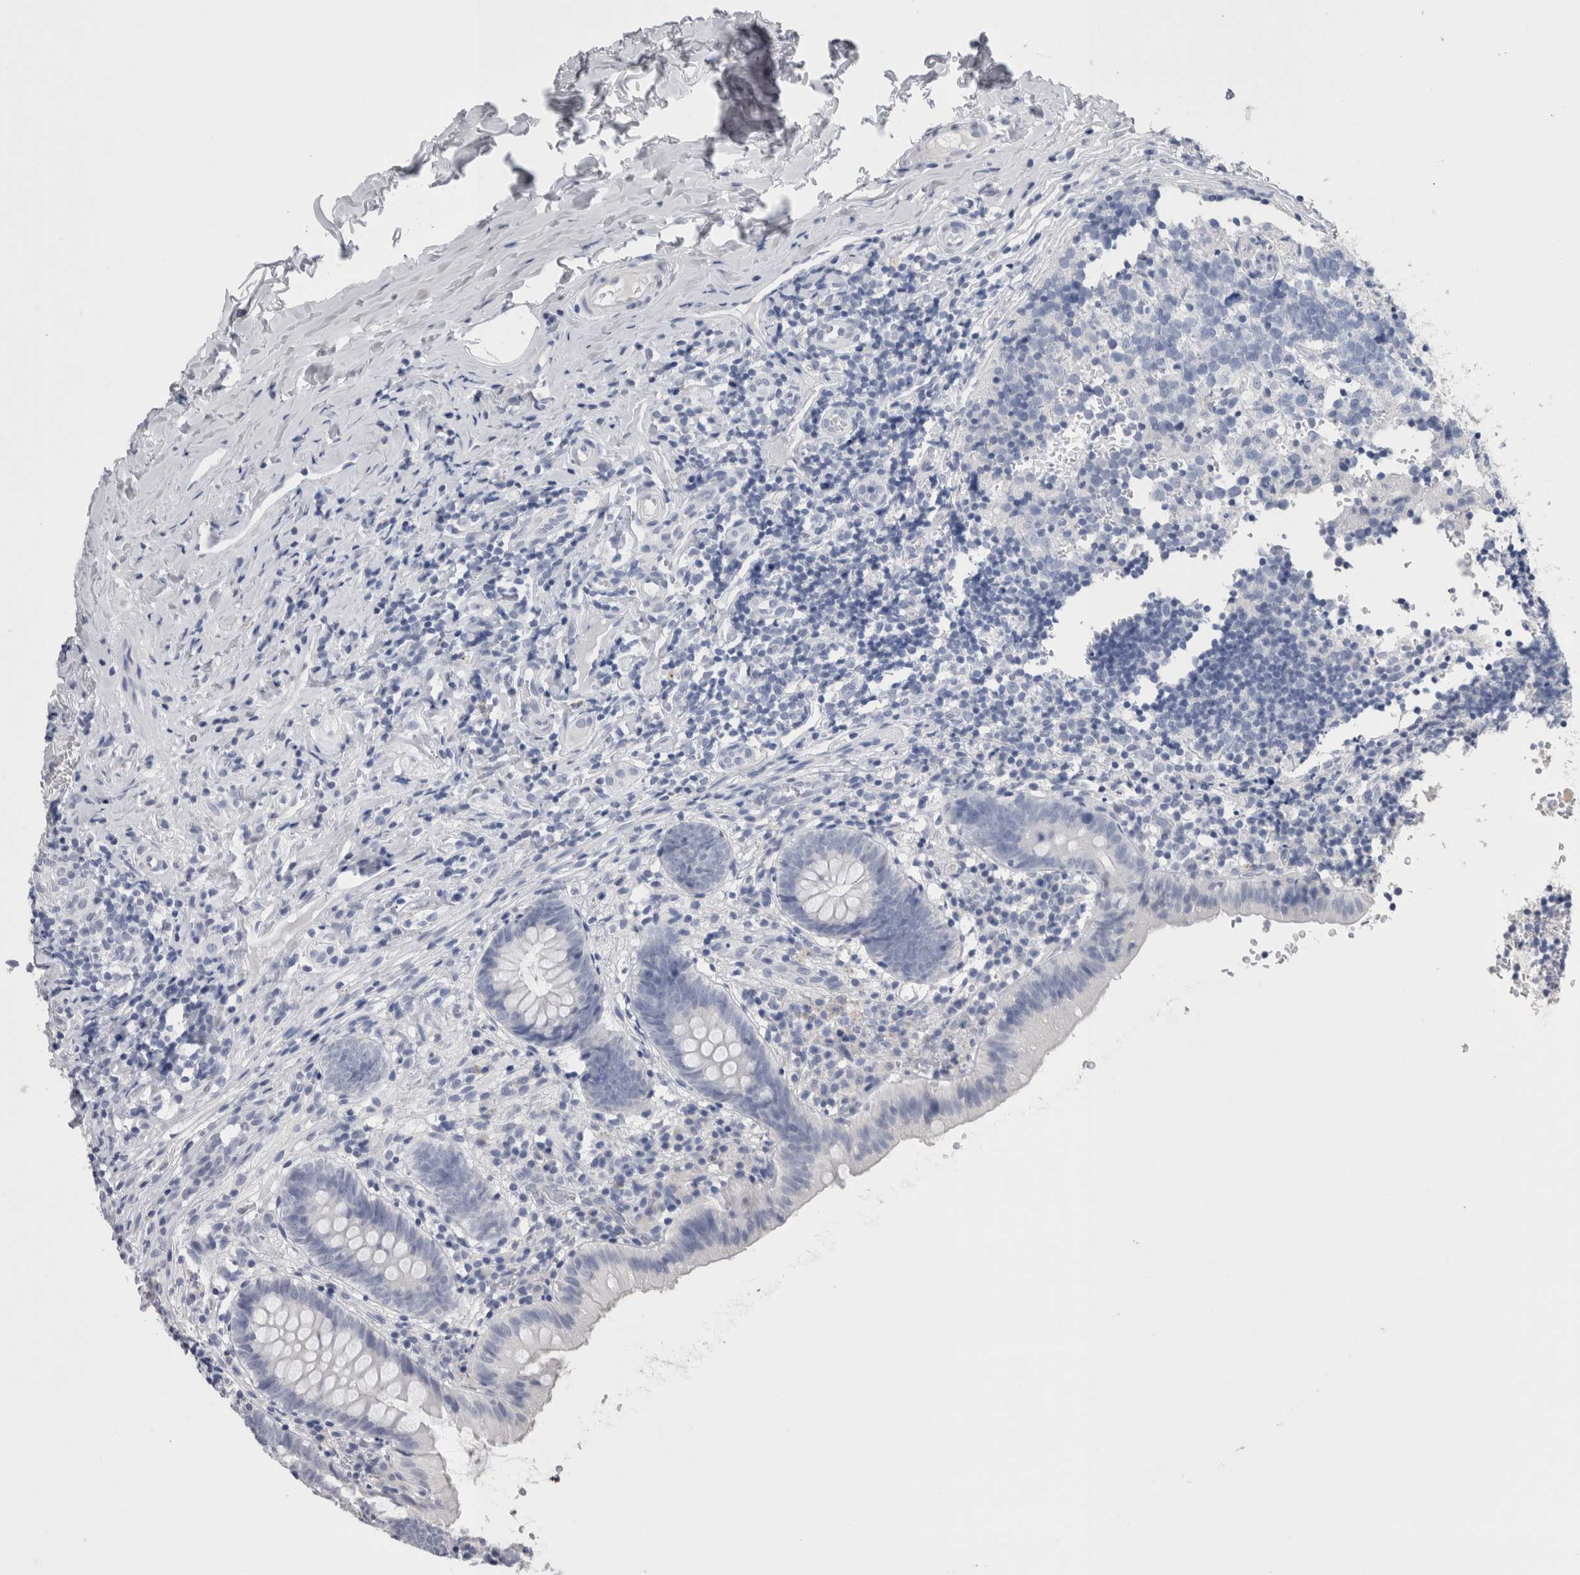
{"staining": {"intensity": "negative", "quantity": "none", "location": "none"}, "tissue": "appendix", "cell_type": "Glandular cells", "image_type": "normal", "snomed": [{"axis": "morphology", "description": "Normal tissue, NOS"}, {"axis": "topography", "description": "Appendix"}], "caption": "Protein analysis of unremarkable appendix exhibits no significant positivity in glandular cells.", "gene": "CA8", "patient": {"sex": "male", "age": 8}}